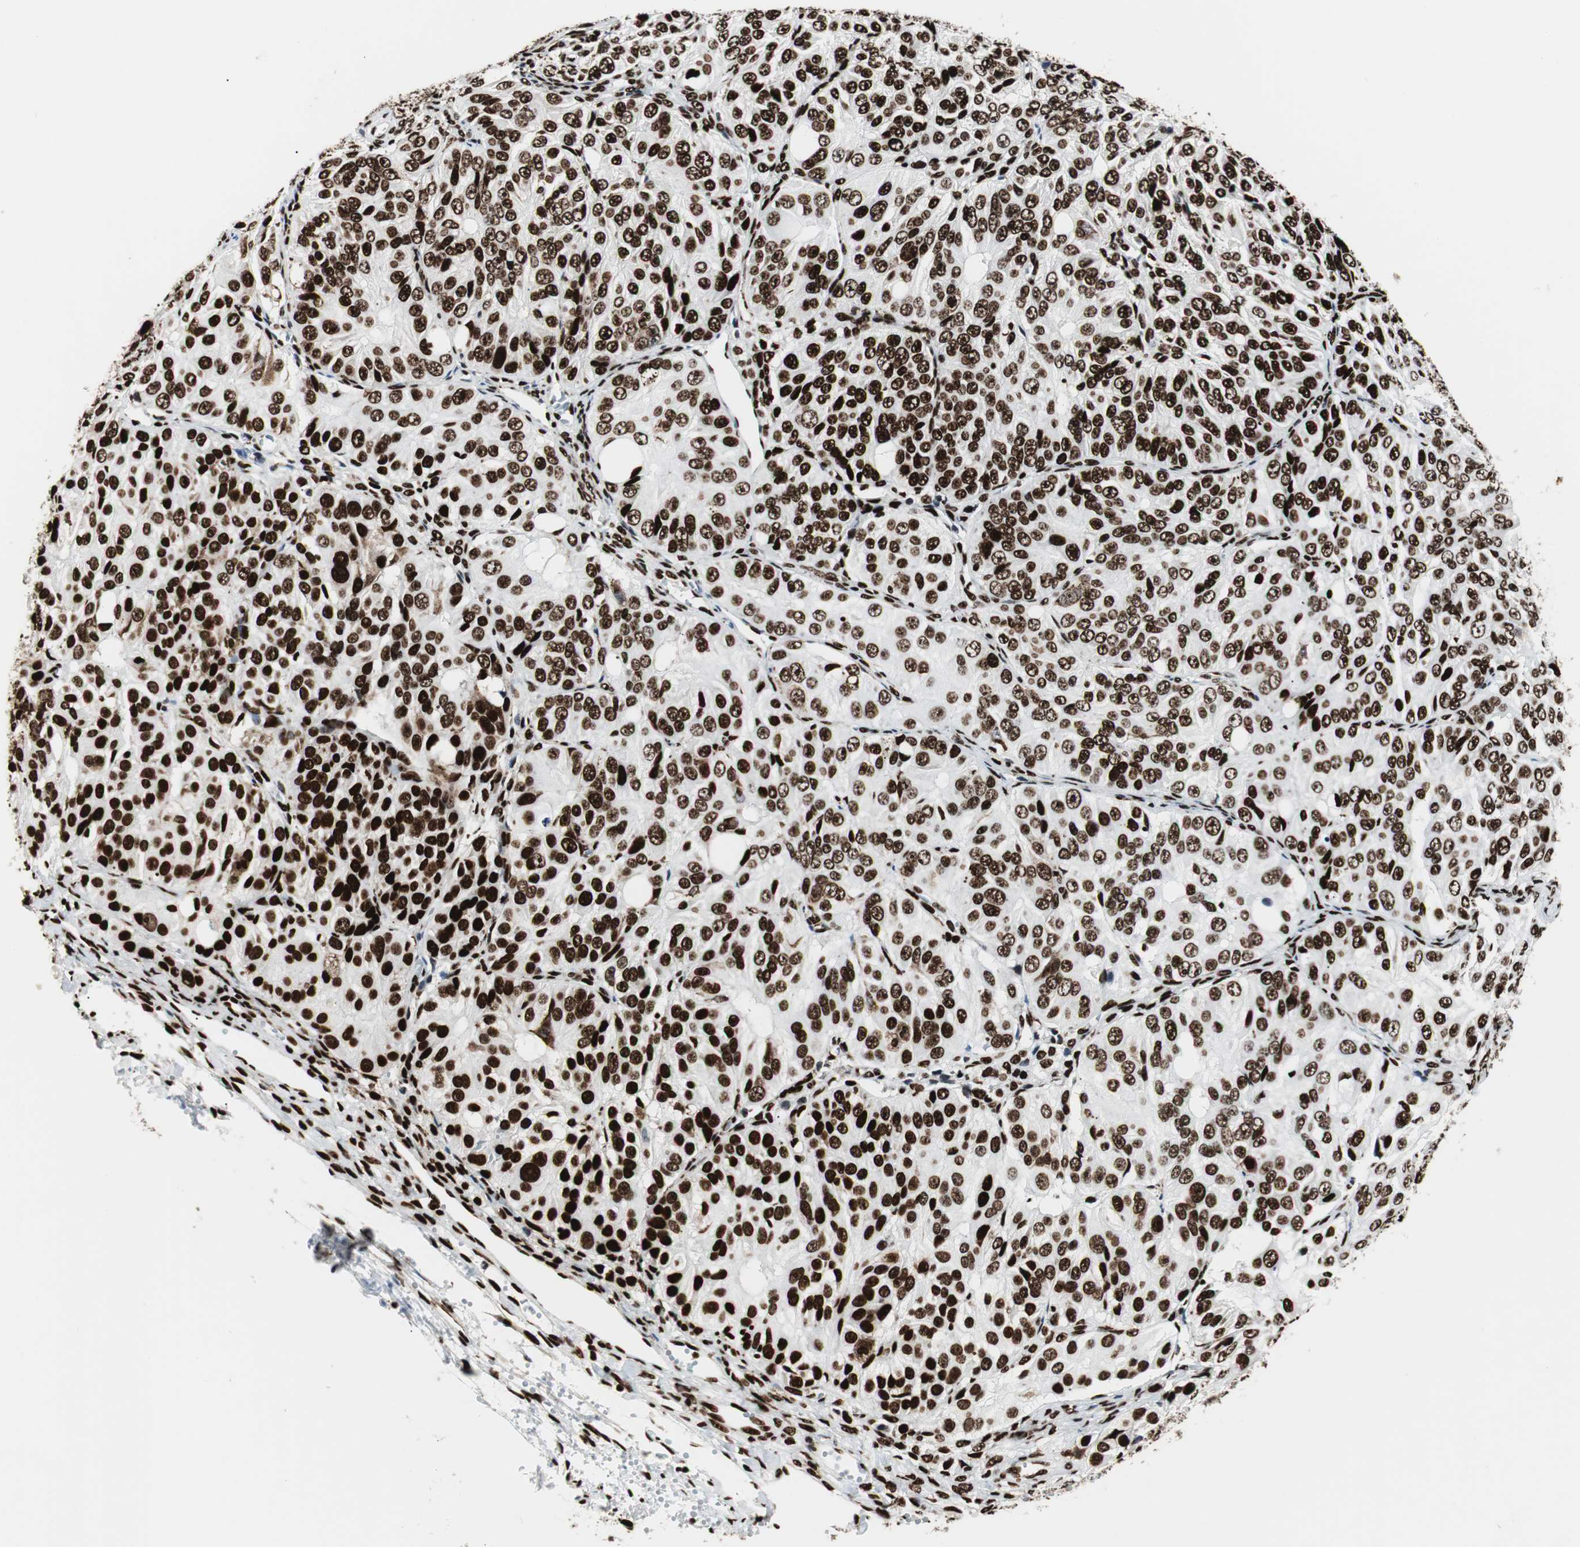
{"staining": {"intensity": "strong", "quantity": ">75%", "location": "nuclear"}, "tissue": "ovarian cancer", "cell_type": "Tumor cells", "image_type": "cancer", "snomed": [{"axis": "morphology", "description": "Carcinoma, endometroid"}, {"axis": "topography", "description": "Ovary"}], "caption": "Brown immunohistochemical staining in human ovarian cancer (endometroid carcinoma) reveals strong nuclear expression in approximately >75% of tumor cells. Using DAB (3,3'-diaminobenzidine) (brown) and hematoxylin (blue) stains, captured at high magnification using brightfield microscopy.", "gene": "NCL", "patient": {"sex": "female", "age": 51}}